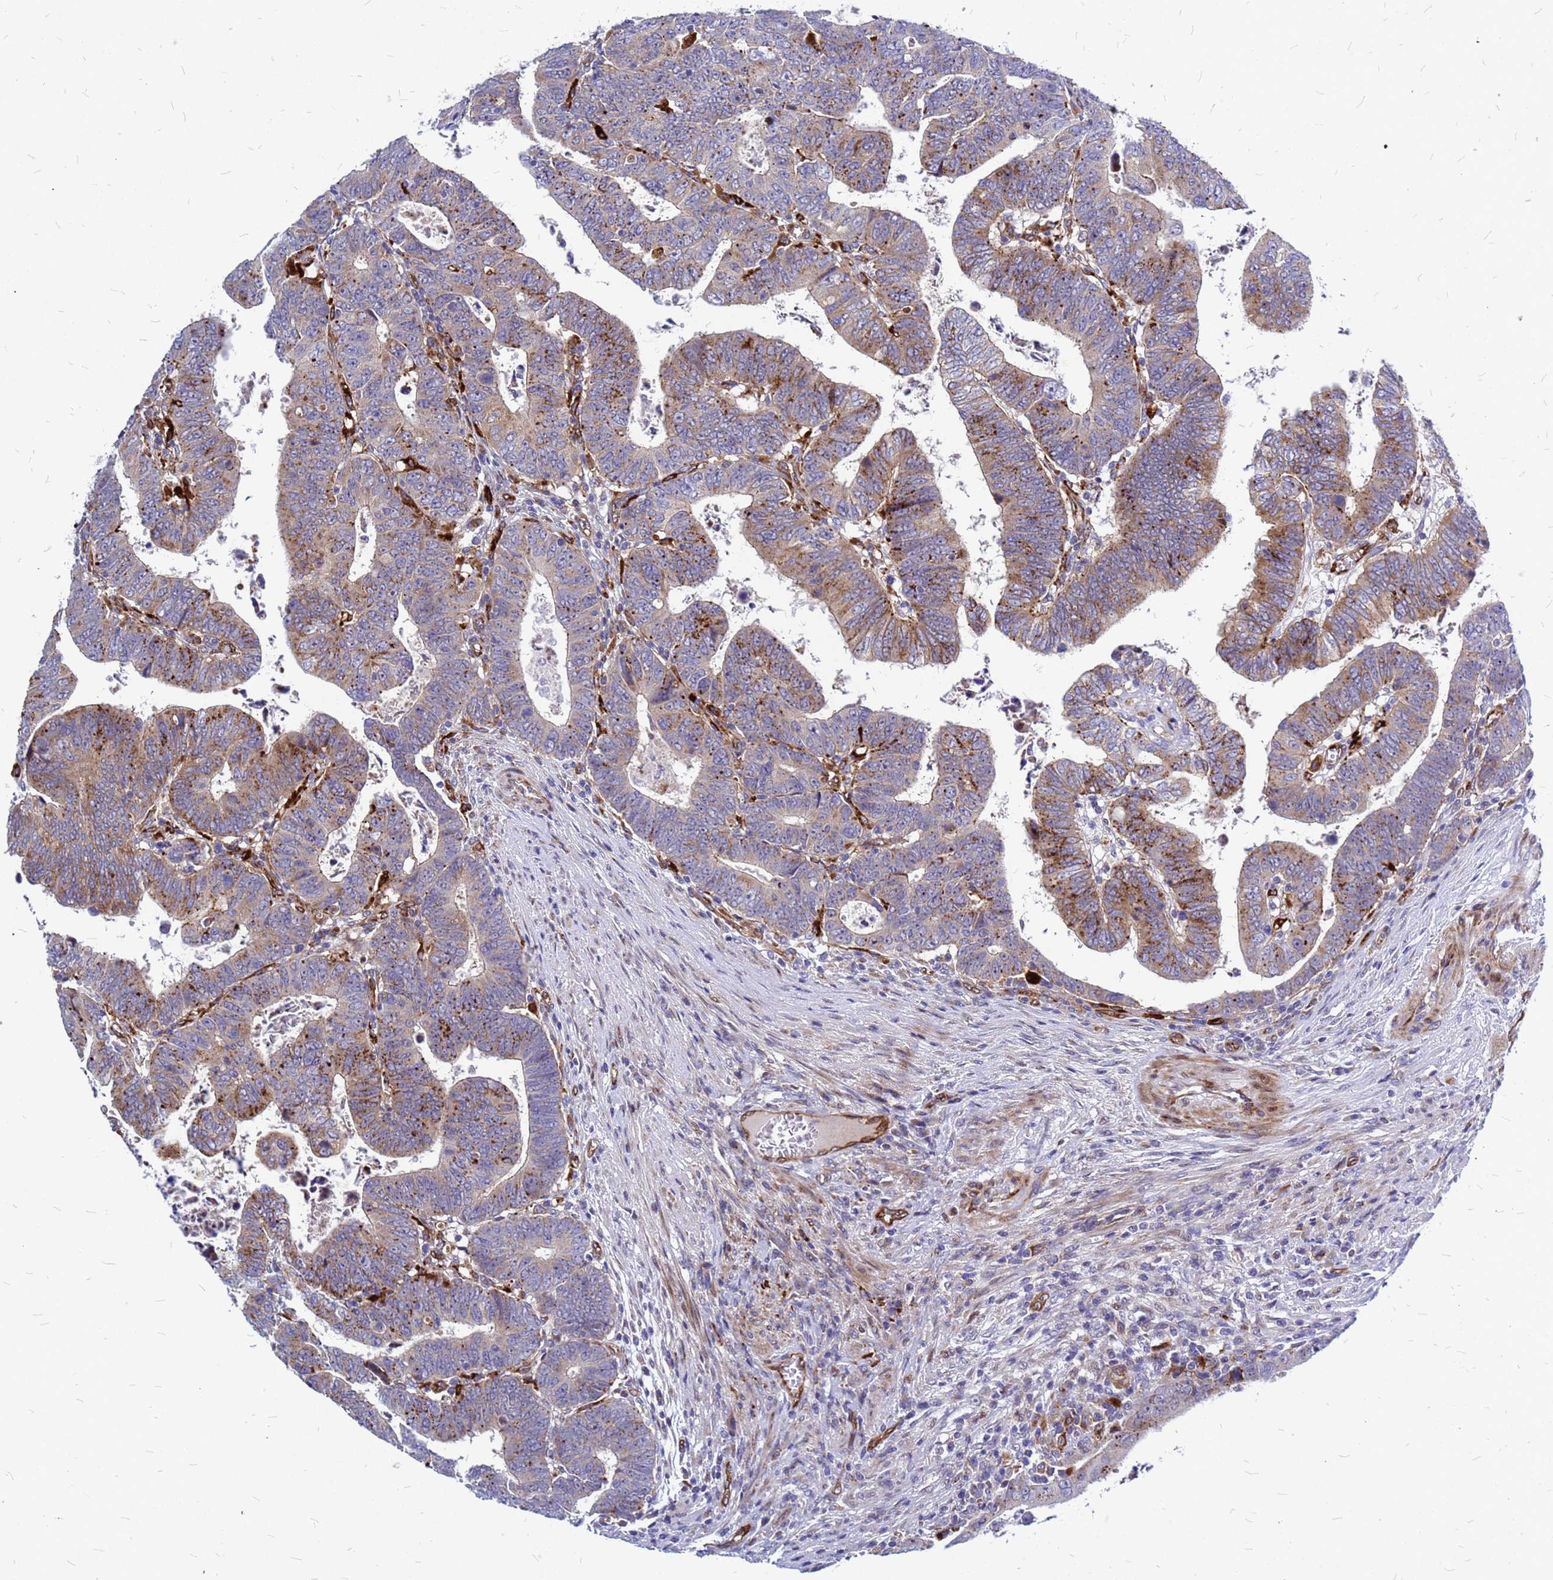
{"staining": {"intensity": "moderate", "quantity": "25%-75%", "location": "cytoplasmic/membranous"}, "tissue": "colorectal cancer", "cell_type": "Tumor cells", "image_type": "cancer", "snomed": [{"axis": "morphology", "description": "Normal tissue, NOS"}, {"axis": "morphology", "description": "Adenocarcinoma, NOS"}, {"axis": "topography", "description": "Rectum"}], "caption": "A photomicrograph of adenocarcinoma (colorectal) stained for a protein reveals moderate cytoplasmic/membranous brown staining in tumor cells.", "gene": "NOSTRIN", "patient": {"sex": "female", "age": 65}}